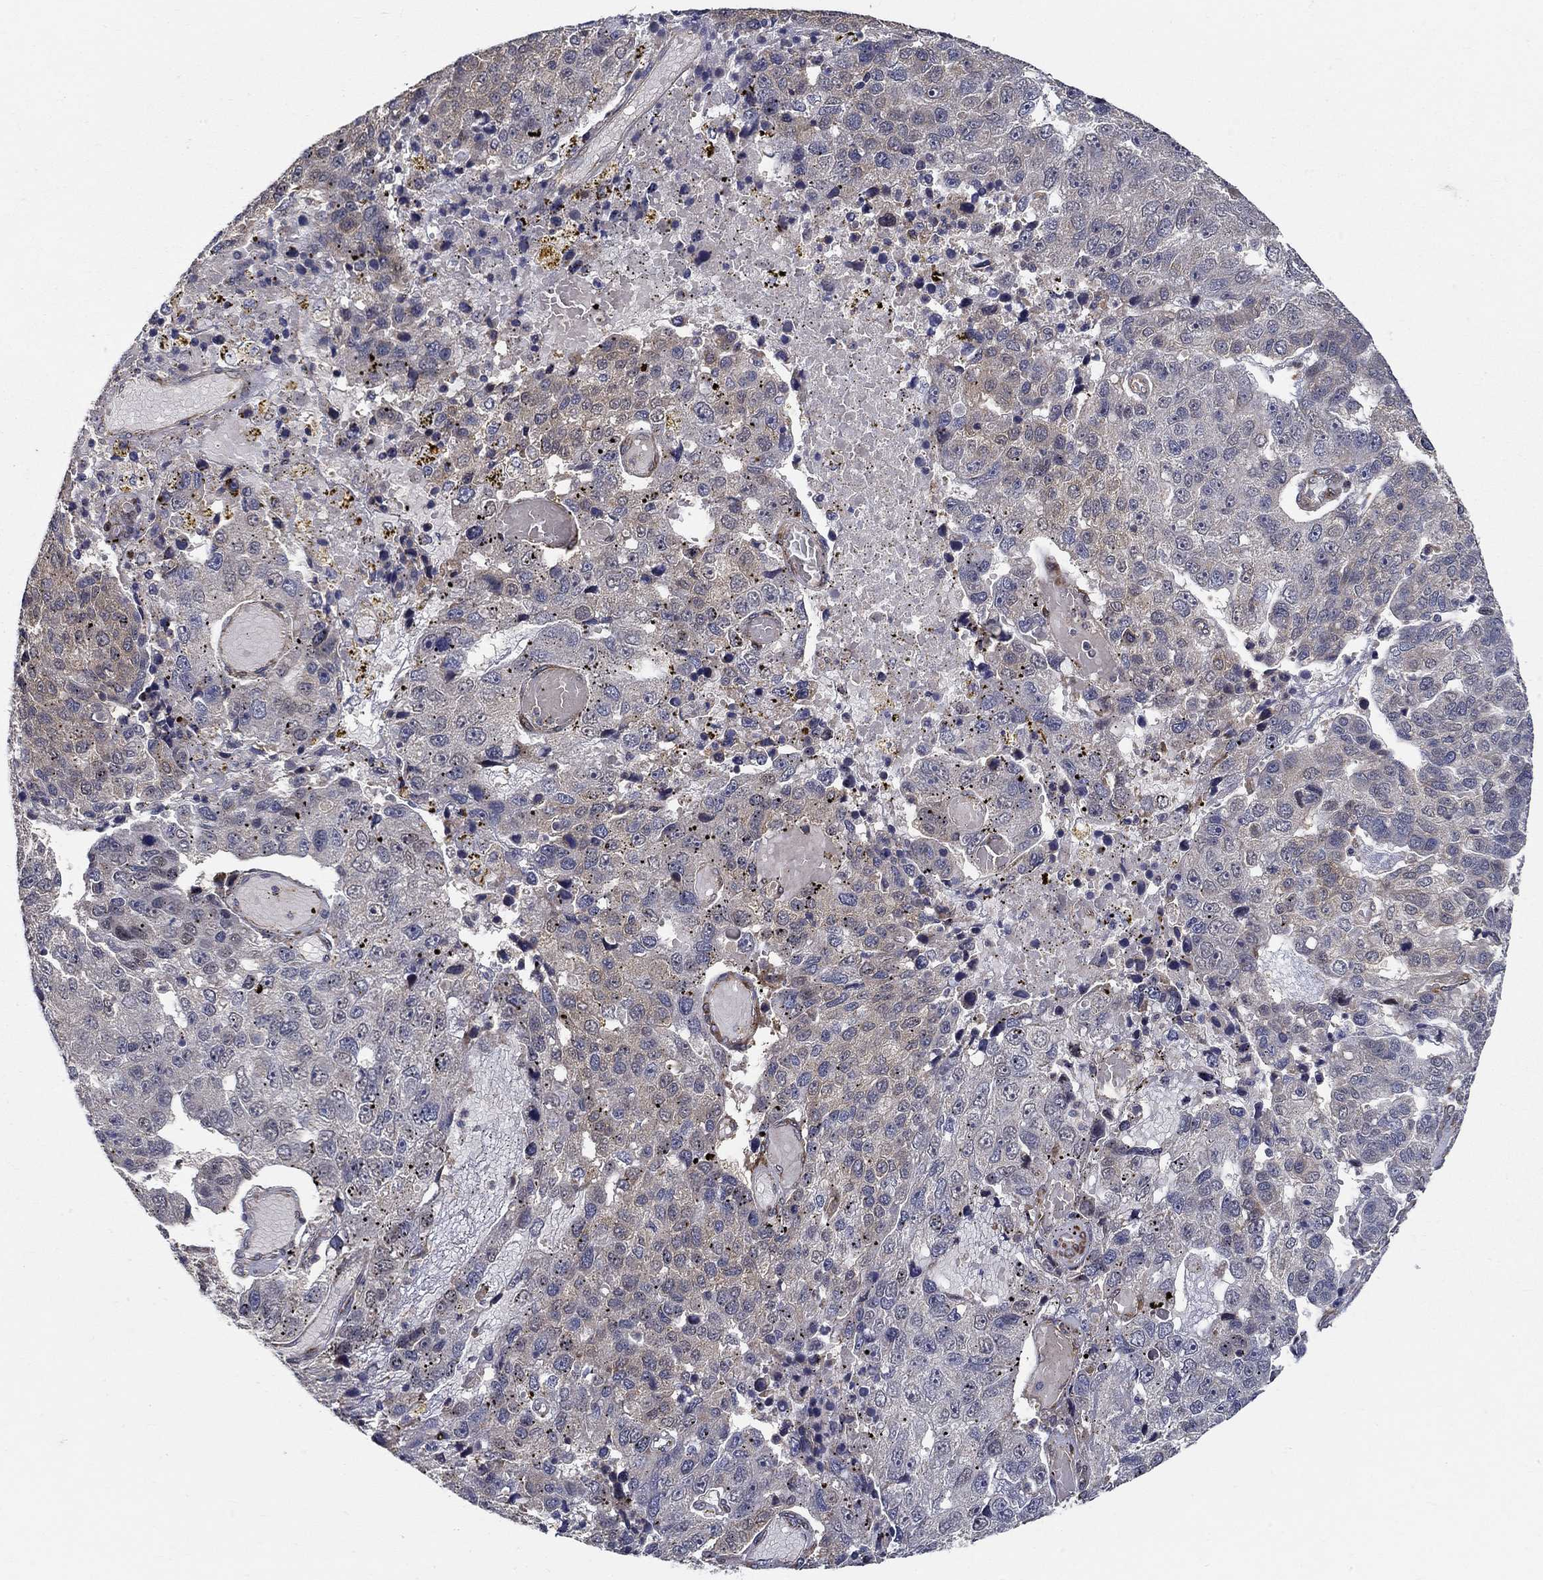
{"staining": {"intensity": "weak", "quantity": "25%-75%", "location": "cytoplasmic/membranous"}, "tissue": "pancreatic cancer", "cell_type": "Tumor cells", "image_type": "cancer", "snomed": [{"axis": "morphology", "description": "Adenocarcinoma, NOS"}, {"axis": "topography", "description": "Pancreas"}], "caption": "Tumor cells show low levels of weak cytoplasmic/membranous positivity in approximately 25%-75% of cells in pancreatic cancer (adenocarcinoma).", "gene": "ZNF594", "patient": {"sex": "female", "age": 61}}